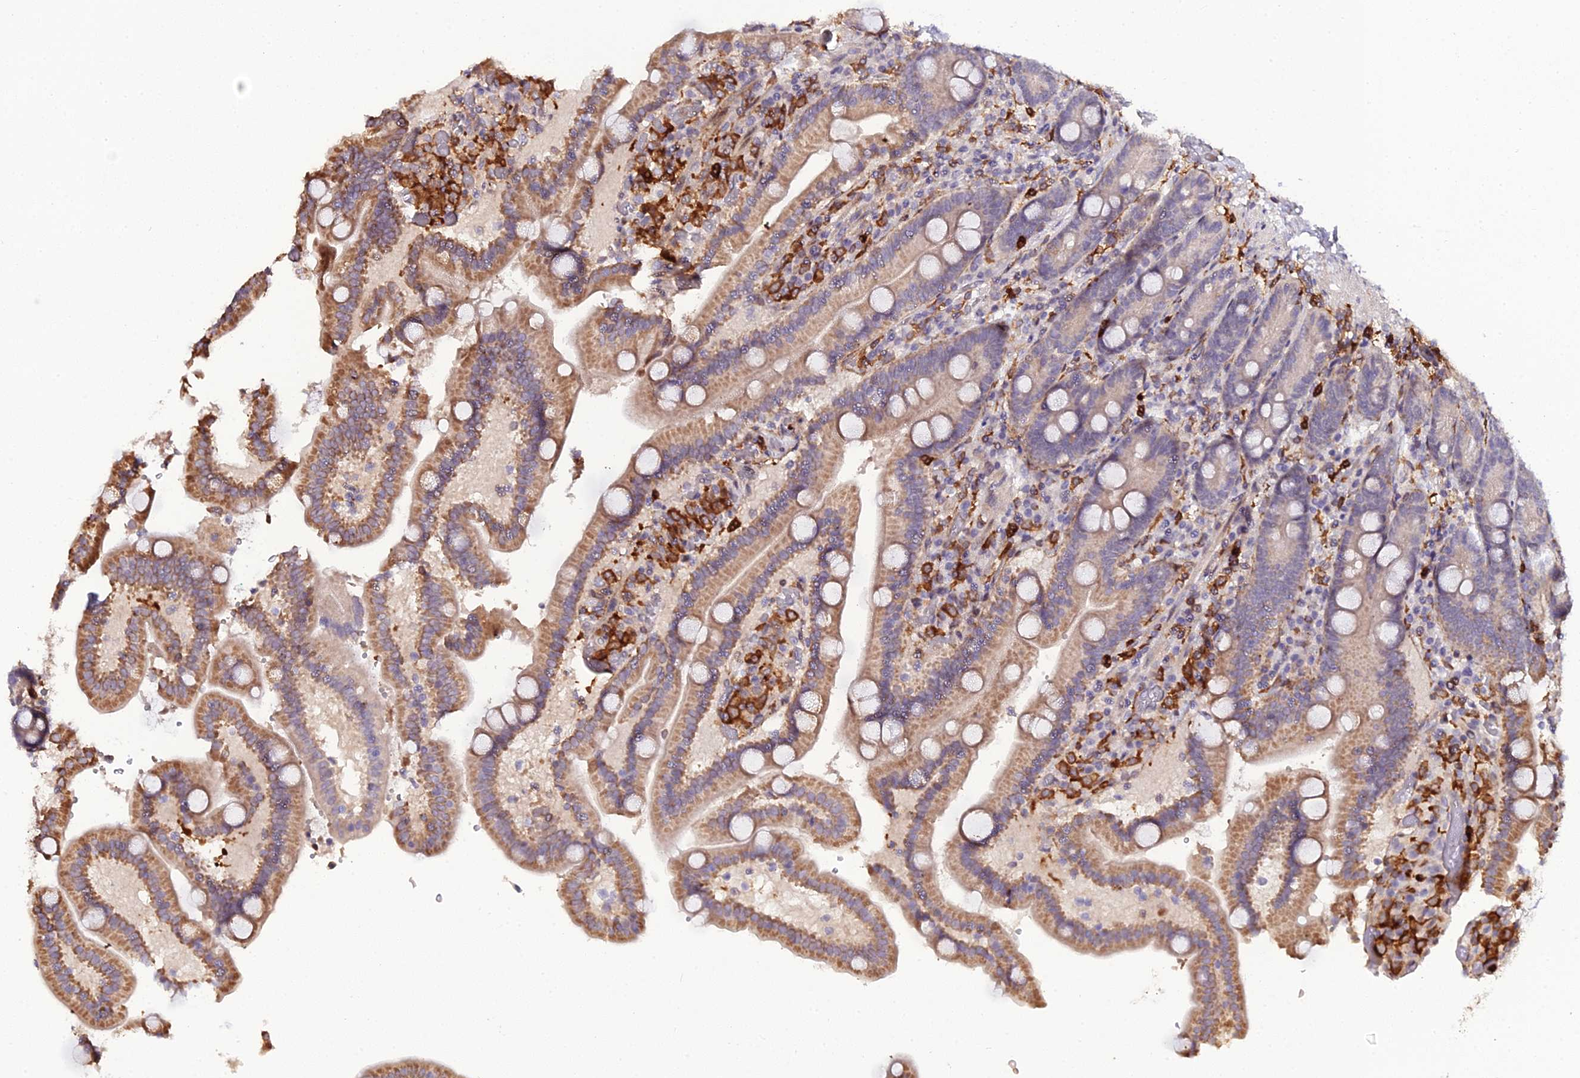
{"staining": {"intensity": "moderate", "quantity": "25%-75%", "location": "cytoplasmic/membranous"}, "tissue": "duodenum", "cell_type": "Glandular cells", "image_type": "normal", "snomed": [{"axis": "morphology", "description": "Normal tissue, NOS"}, {"axis": "topography", "description": "Duodenum"}], "caption": "This histopathology image demonstrates IHC staining of benign duodenum, with medium moderate cytoplasmic/membranous staining in about 25%-75% of glandular cells.", "gene": "IL4I1", "patient": {"sex": "female", "age": 62}}